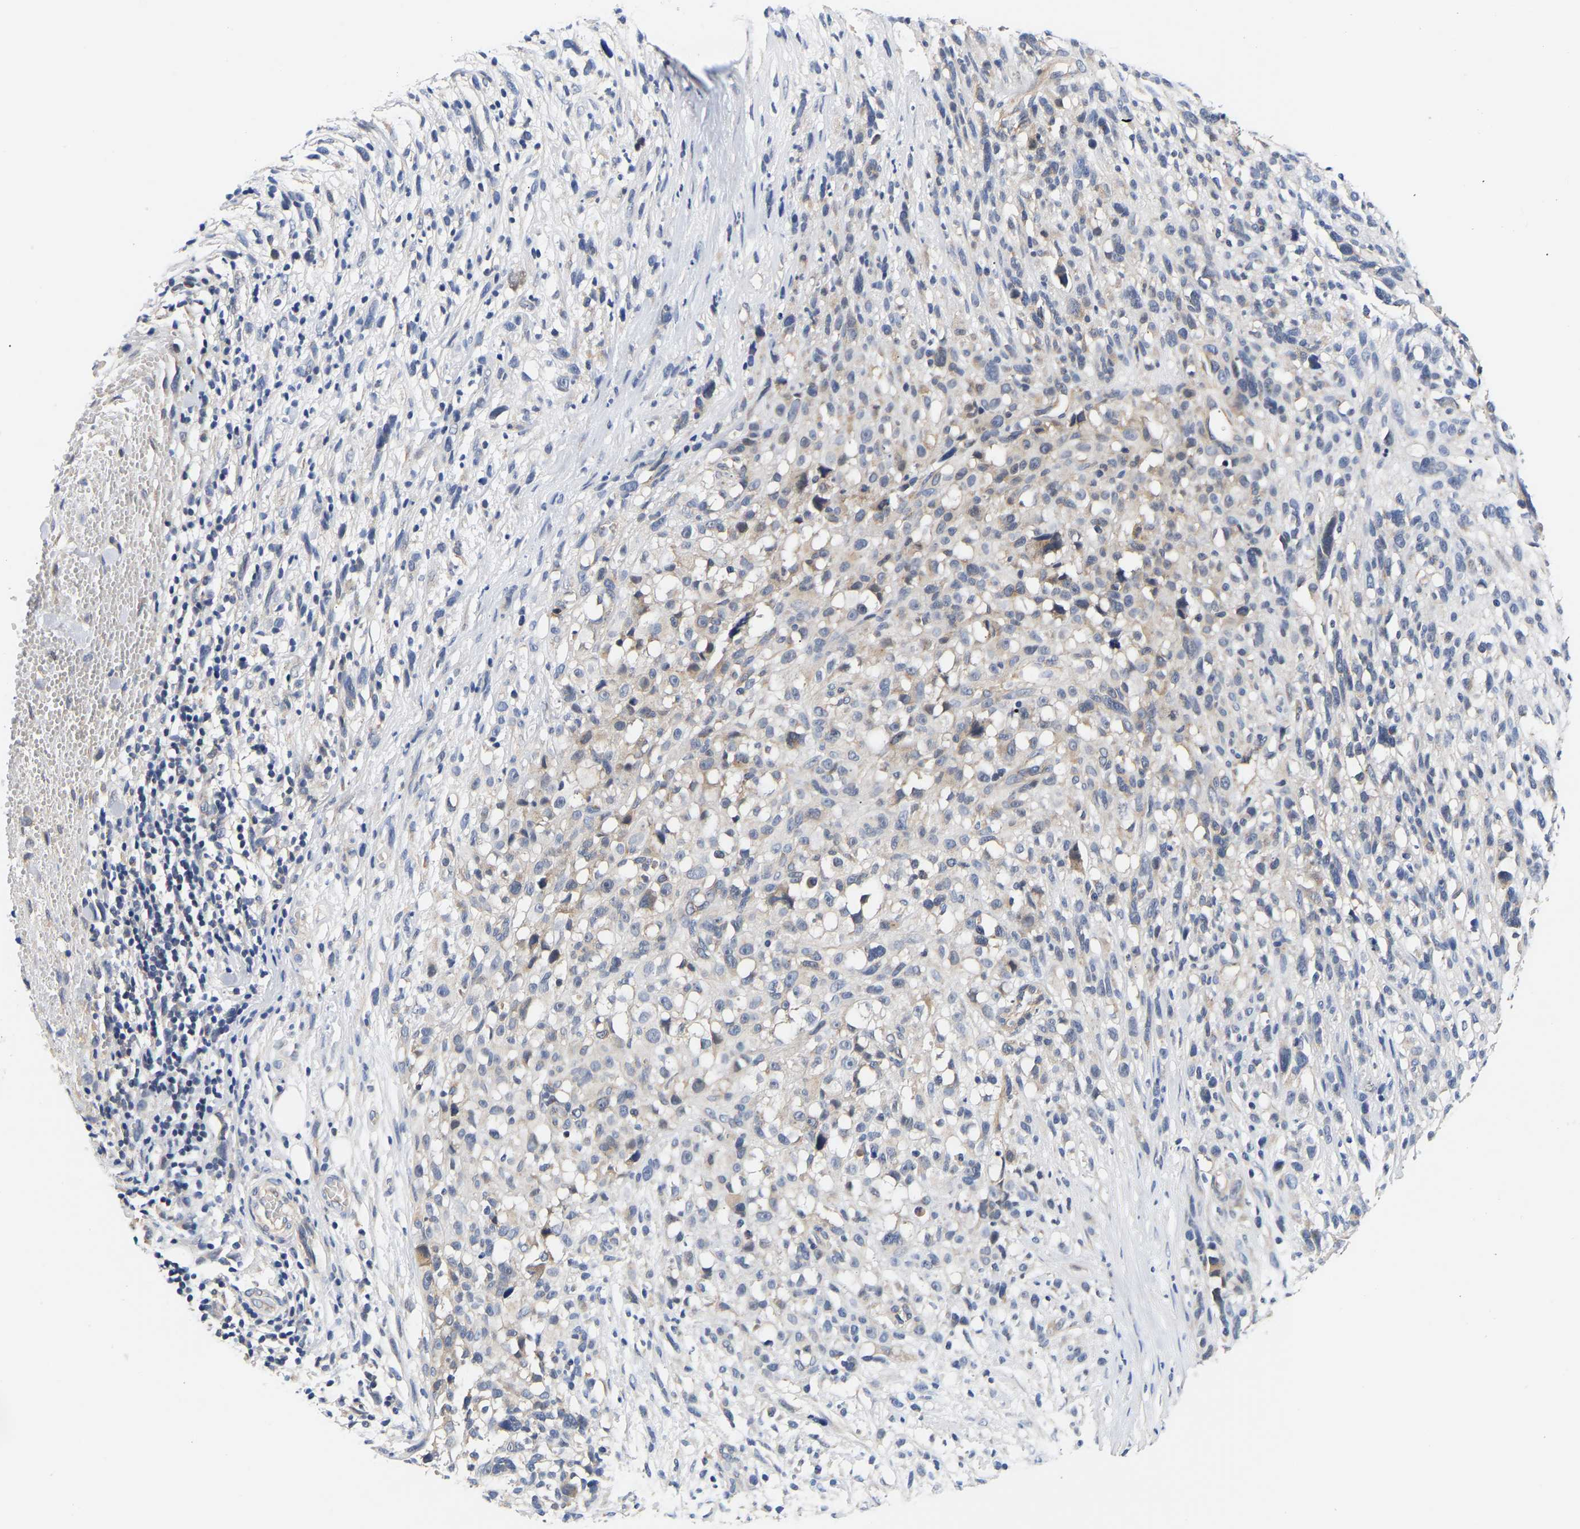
{"staining": {"intensity": "negative", "quantity": "none", "location": "none"}, "tissue": "melanoma", "cell_type": "Tumor cells", "image_type": "cancer", "snomed": [{"axis": "morphology", "description": "Malignant melanoma, NOS"}, {"axis": "topography", "description": "Skin"}], "caption": "Immunohistochemical staining of malignant melanoma displays no significant staining in tumor cells. The staining was performed using DAB to visualize the protein expression in brown, while the nuclei were stained in blue with hematoxylin (Magnification: 20x).", "gene": "KASH5", "patient": {"sex": "female", "age": 55}}